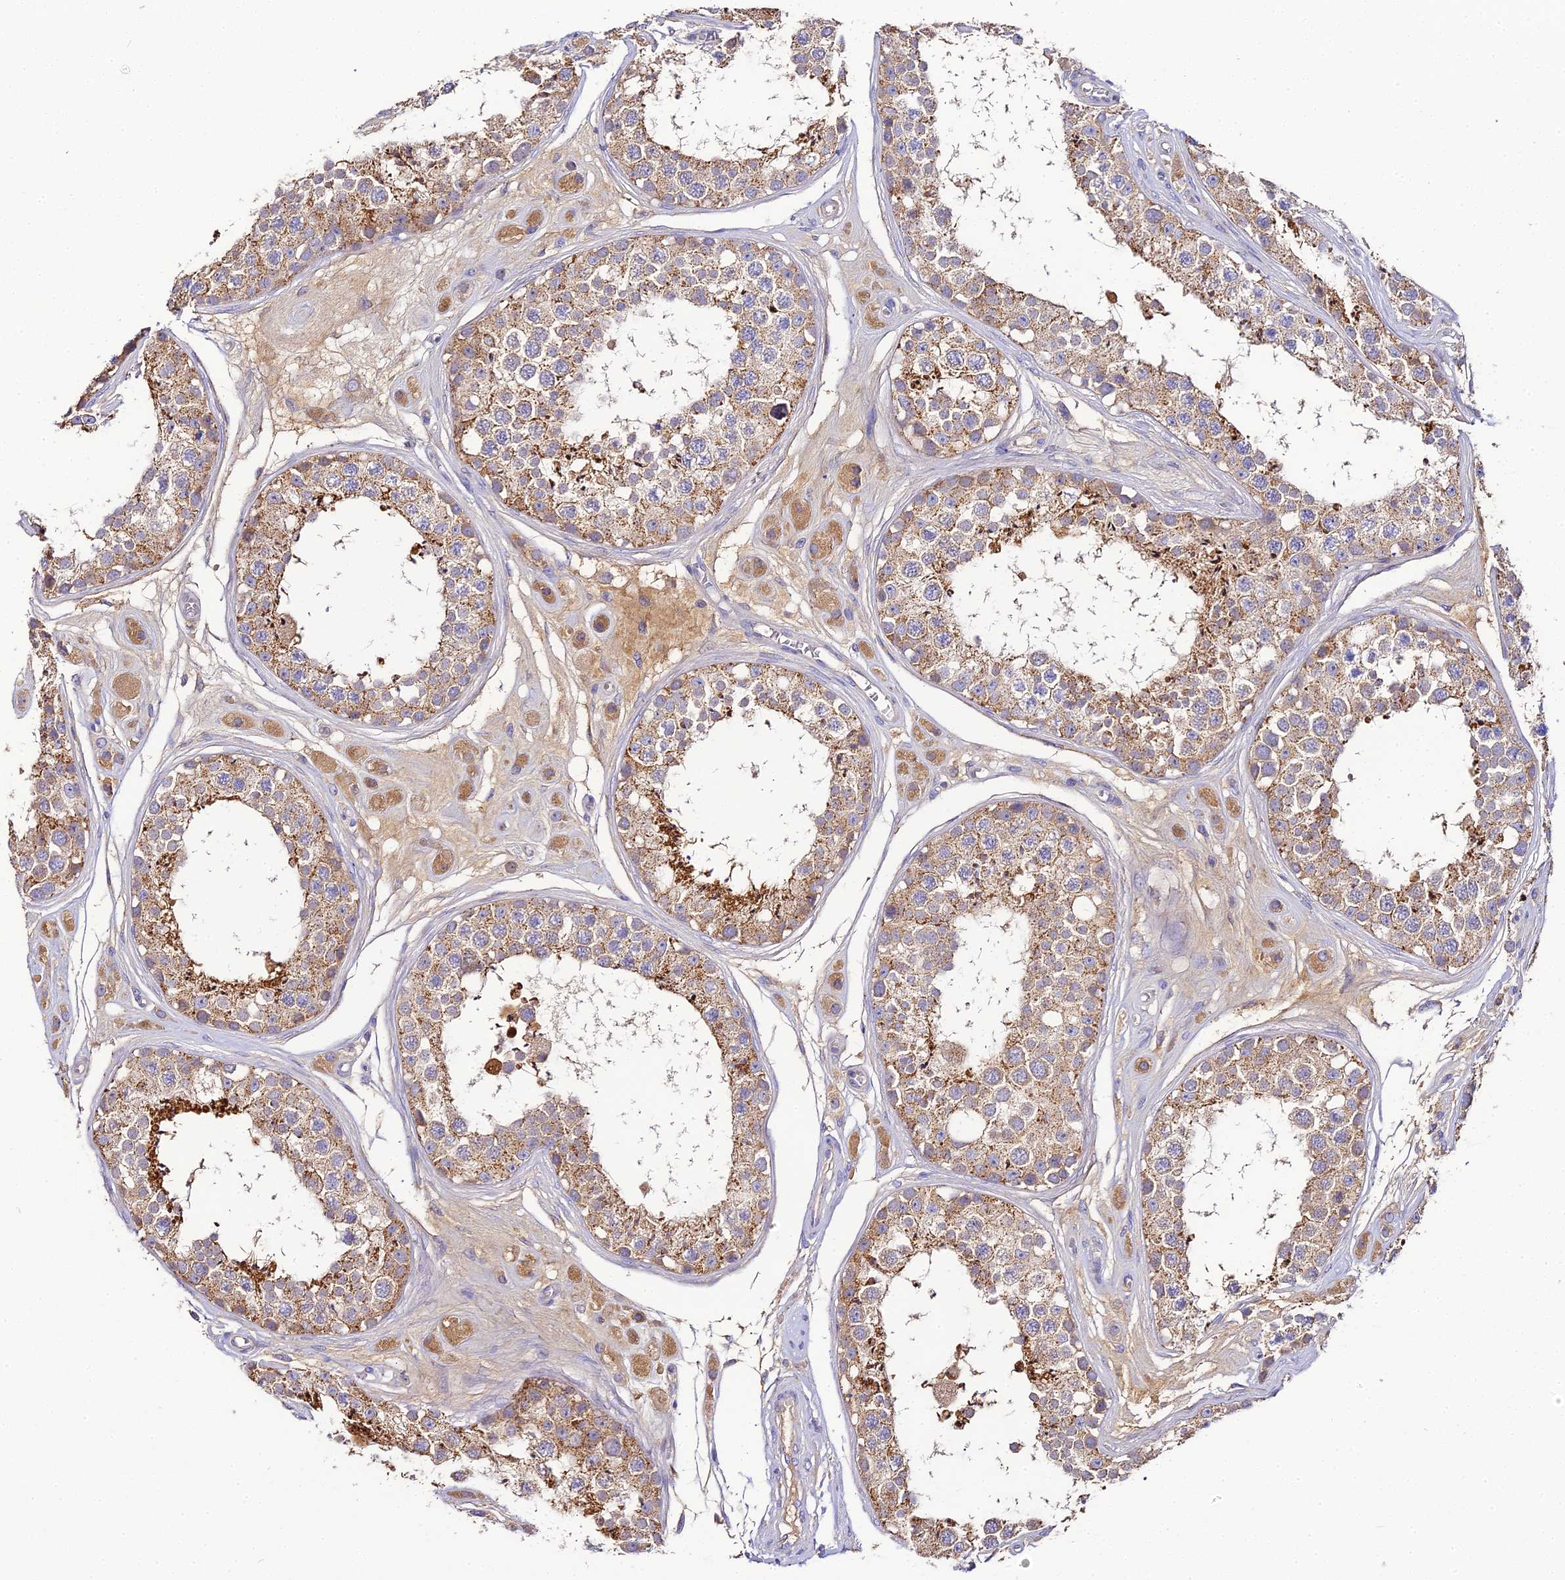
{"staining": {"intensity": "moderate", "quantity": "25%-75%", "location": "cytoplasmic/membranous"}, "tissue": "testis", "cell_type": "Cells in seminiferous ducts", "image_type": "normal", "snomed": [{"axis": "morphology", "description": "Normal tissue, NOS"}, {"axis": "topography", "description": "Testis"}], "caption": "A micrograph of testis stained for a protein exhibits moderate cytoplasmic/membranous brown staining in cells in seminiferous ducts.", "gene": "SCX", "patient": {"sex": "male", "age": 25}}